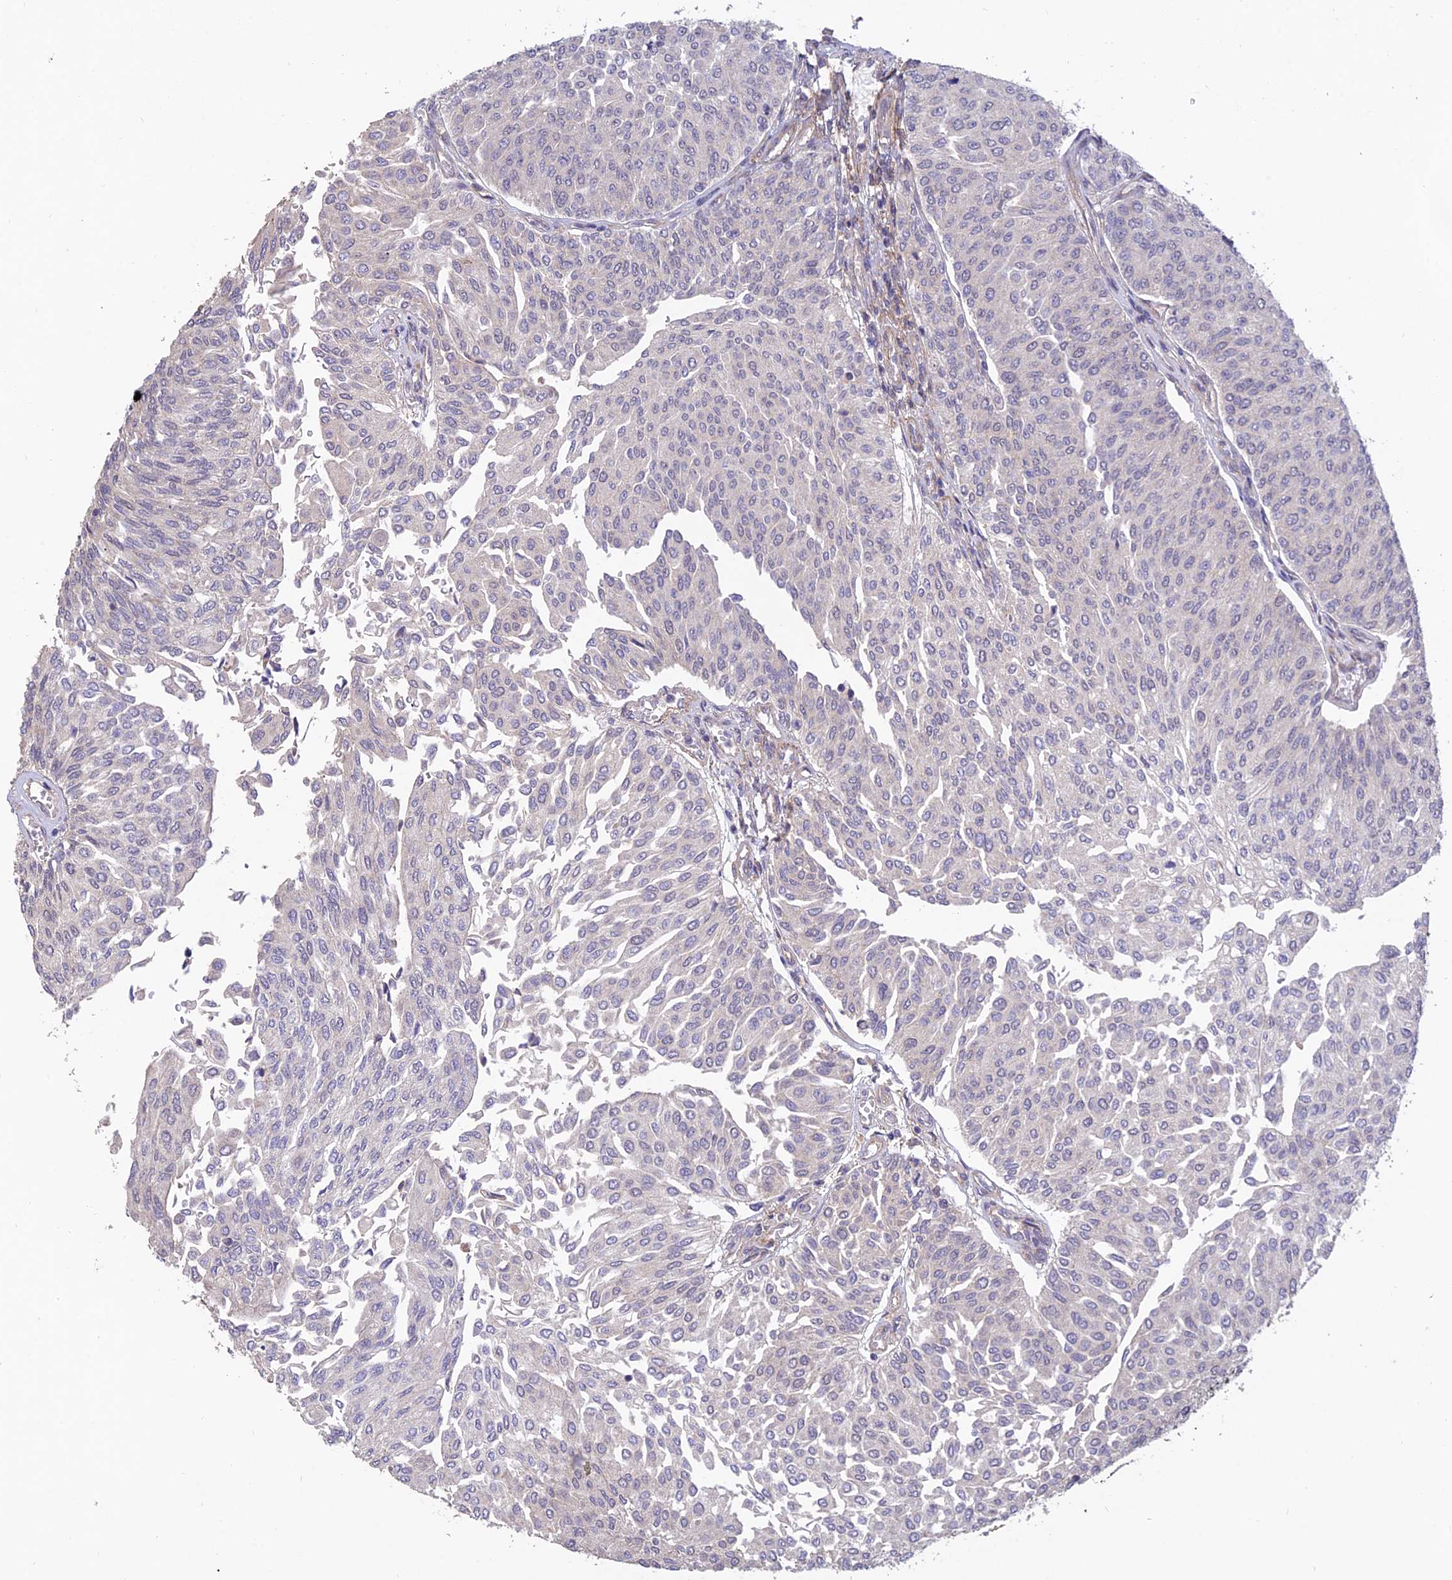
{"staining": {"intensity": "weak", "quantity": "<25%", "location": "nuclear"}, "tissue": "urothelial cancer", "cell_type": "Tumor cells", "image_type": "cancer", "snomed": [{"axis": "morphology", "description": "Urothelial carcinoma, High grade"}, {"axis": "topography", "description": "Urinary bladder"}], "caption": "Immunohistochemistry micrograph of neoplastic tissue: high-grade urothelial carcinoma stained with DAB shows no significant protein expression in tumor cells. (DAB (3,3'-diaminobenzidine) IHC visualized using brightfield microscopy, high magnification).", "gene": "PAGR1", "patient": {"sex": "female", "age": 79}}